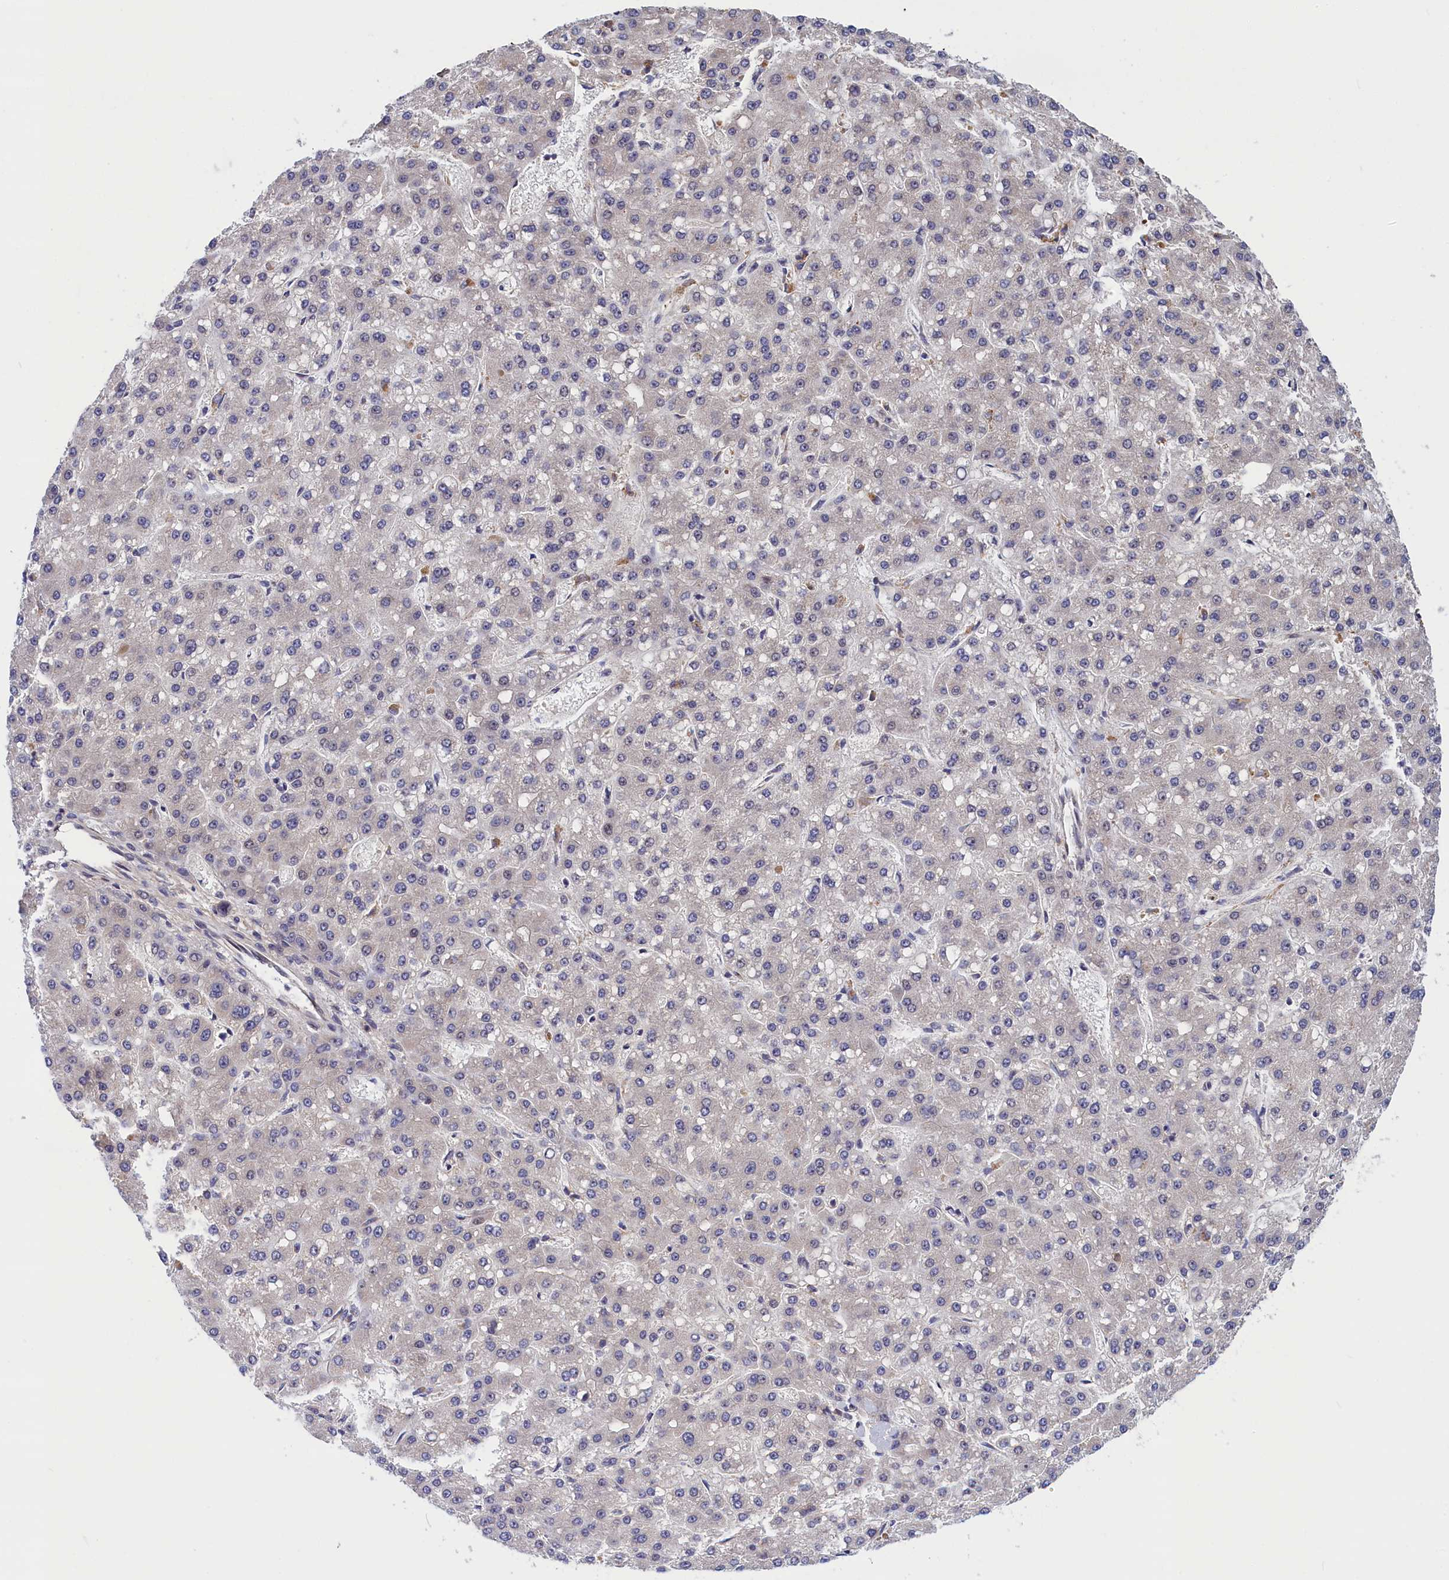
{"staining": {"intensity": "negative", "quantity": "none", "location": "none"}, "tissue": "liver cancer", "cell_type": "Tumor cells", "image_type": "cancer", "snomed": [{"axis": "morphology", "description": "Carcinoma, Hepatocellular, NOS"}, {"axis": "topography", "description": "Liver"}], "caption": "This is a image of immunohistochemistry staining of liver cancer, which shows no expression in tumor cells.", "gene": "CRACD", "patient": {"sex": "male", "age": 67}}